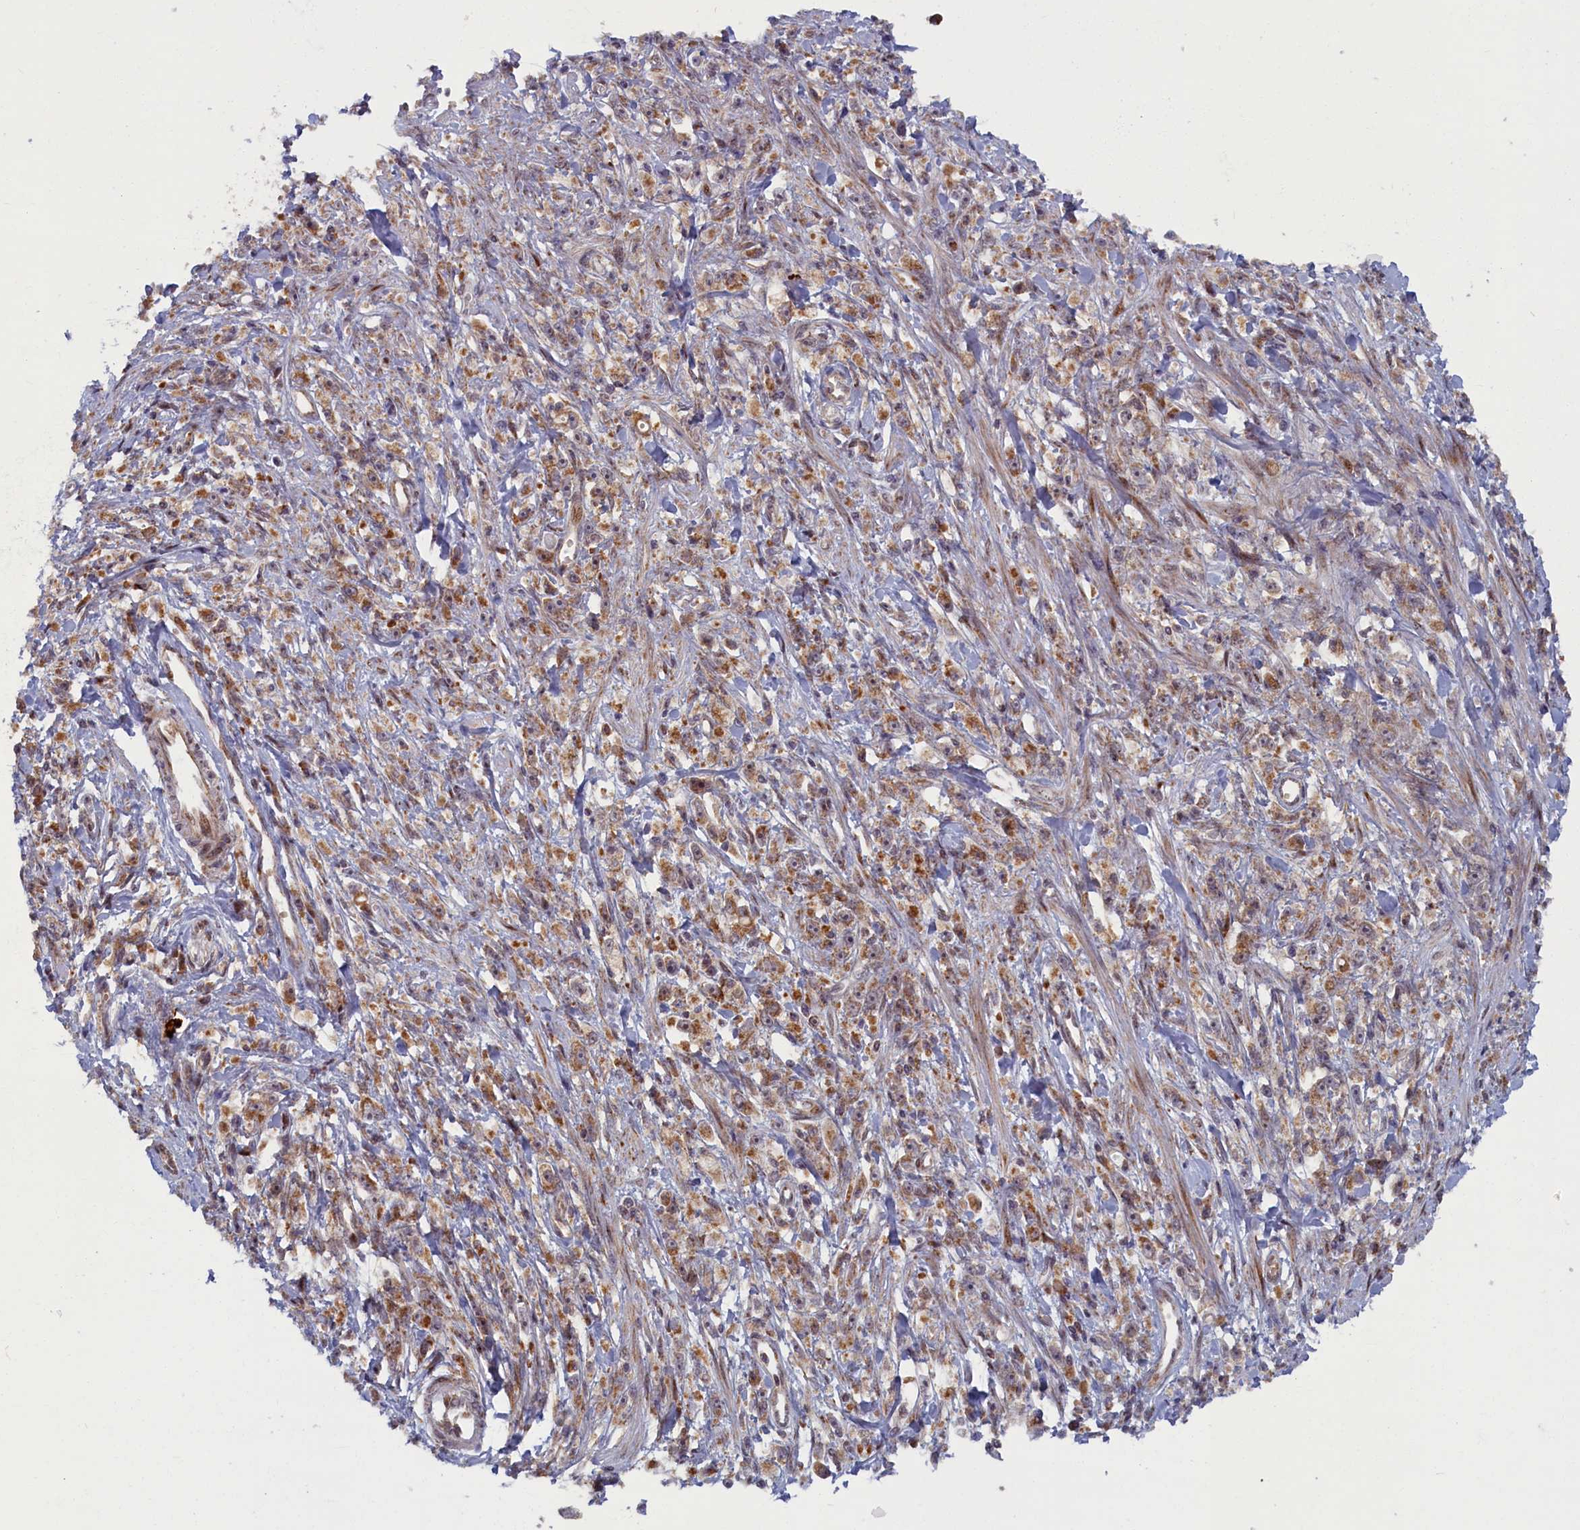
{"staining": {"intensity": "moderate", "quantity": "<25%", "location": "cytoplasmic/membranous,nuclear"}, "tissue": "stomach cancer", "cell_type": "Tumor cells", "image_type": "cancer", "snomed": [{"axis": "morphology", "description": "Adenocarcinoma, NOS"}, {"axis": "topography", "description": "Stomach"}], "caption": "Human stomach cancer (adenocarcinoma) stained with a brown dye displays moderate cytoplasmic/membranous and nuclear positive positivity in about <25% of tumor cells.", "gene": "PLA2G10", "patient": {"sex": "female", "age": 59}}